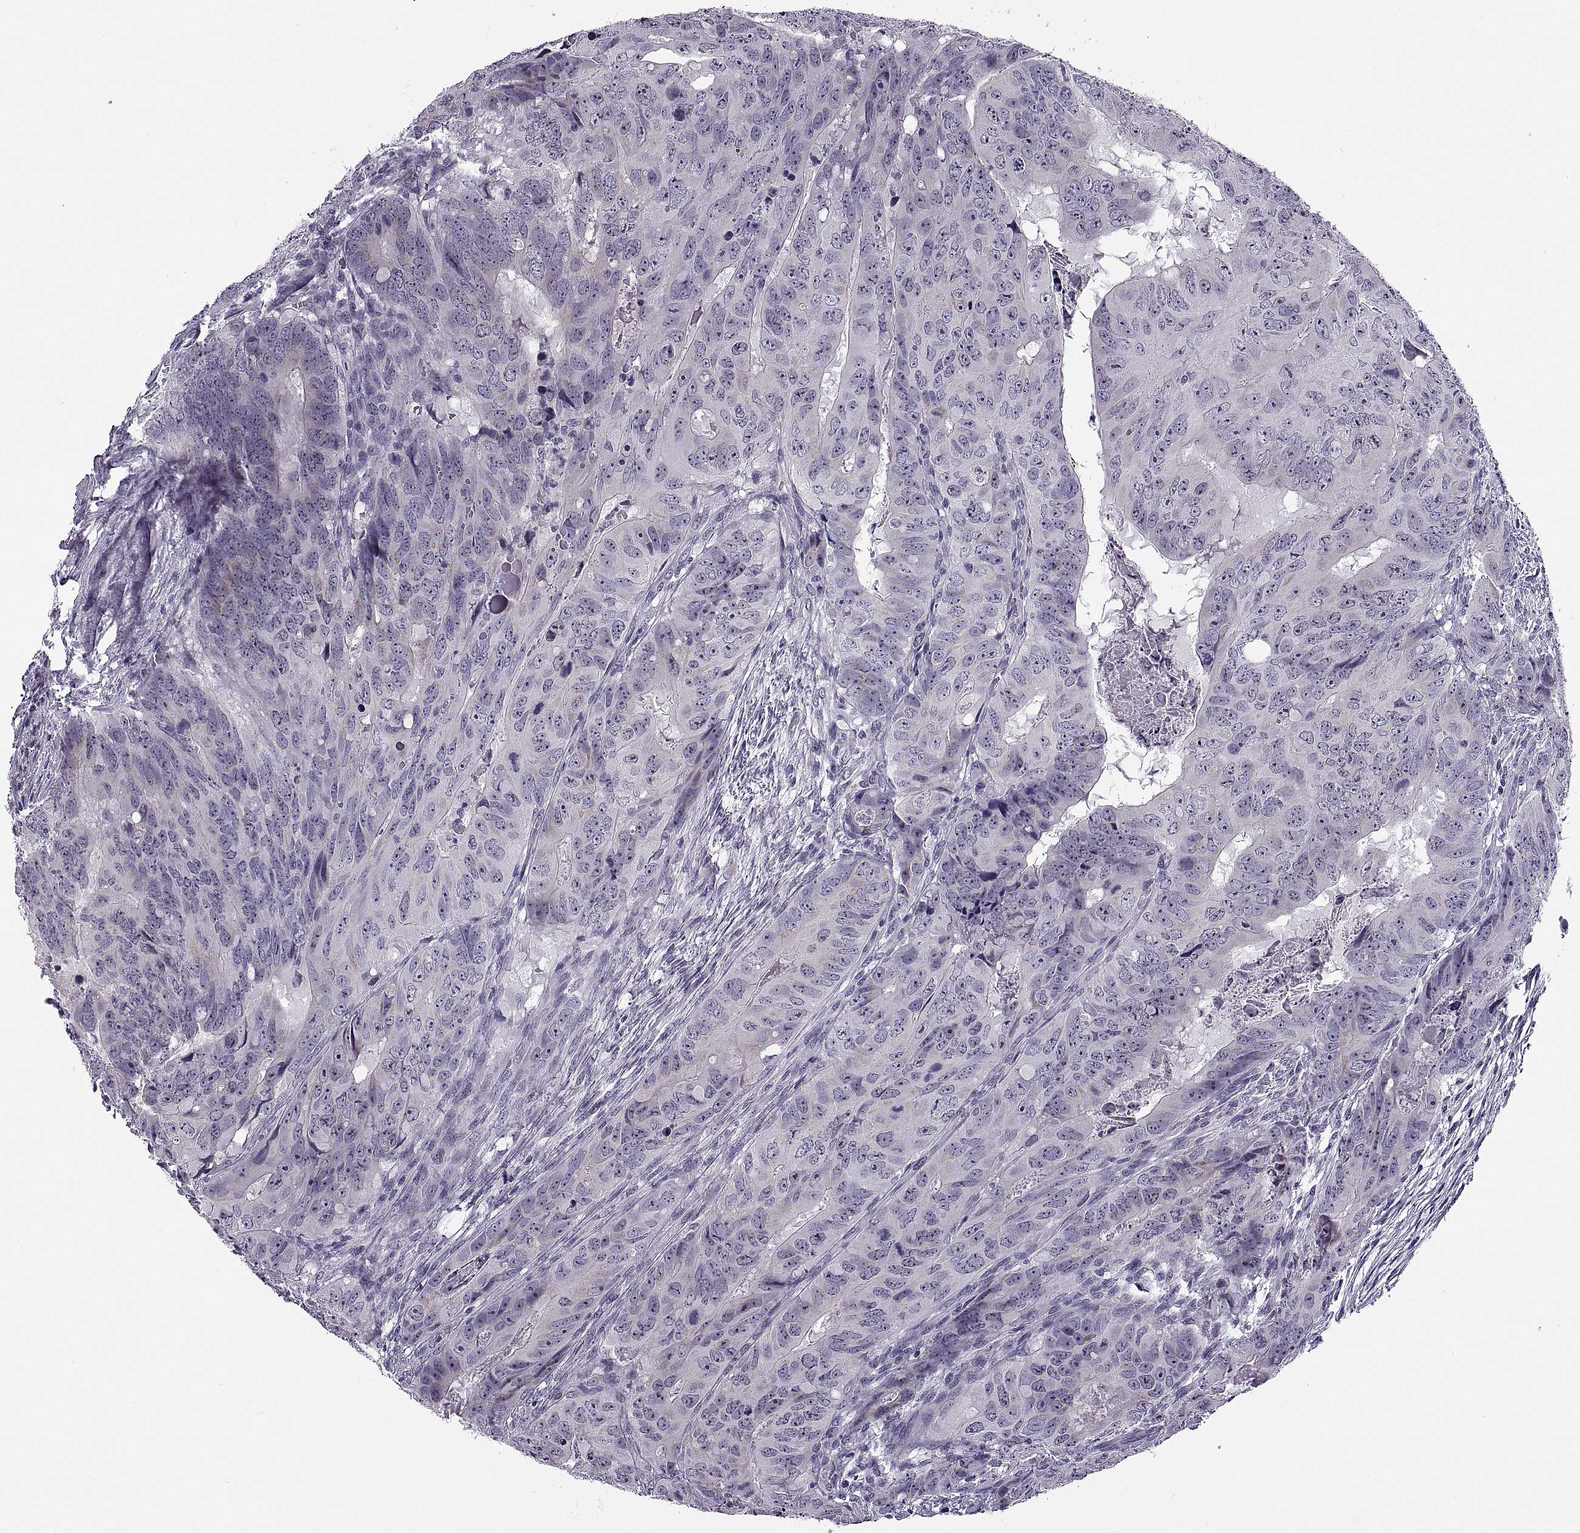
{"staining": {"intensity": "negative", "quantity": "none", "location": "none"}, "tissue": "colorectal cancer", "cell_type": "Tumor cells", "image_type": "cancer", "snomed": [{"axis": "morphology", "description": "Adenocarcinoma, NOS"}, {"axis": "topography", "description": "Colon"}], "caption": "The image displays no staining of tumor cells in adenocarcinoma (colorectal).", "gene": "MAGEB1", "patient": {"sex": "male", "age": 79}}